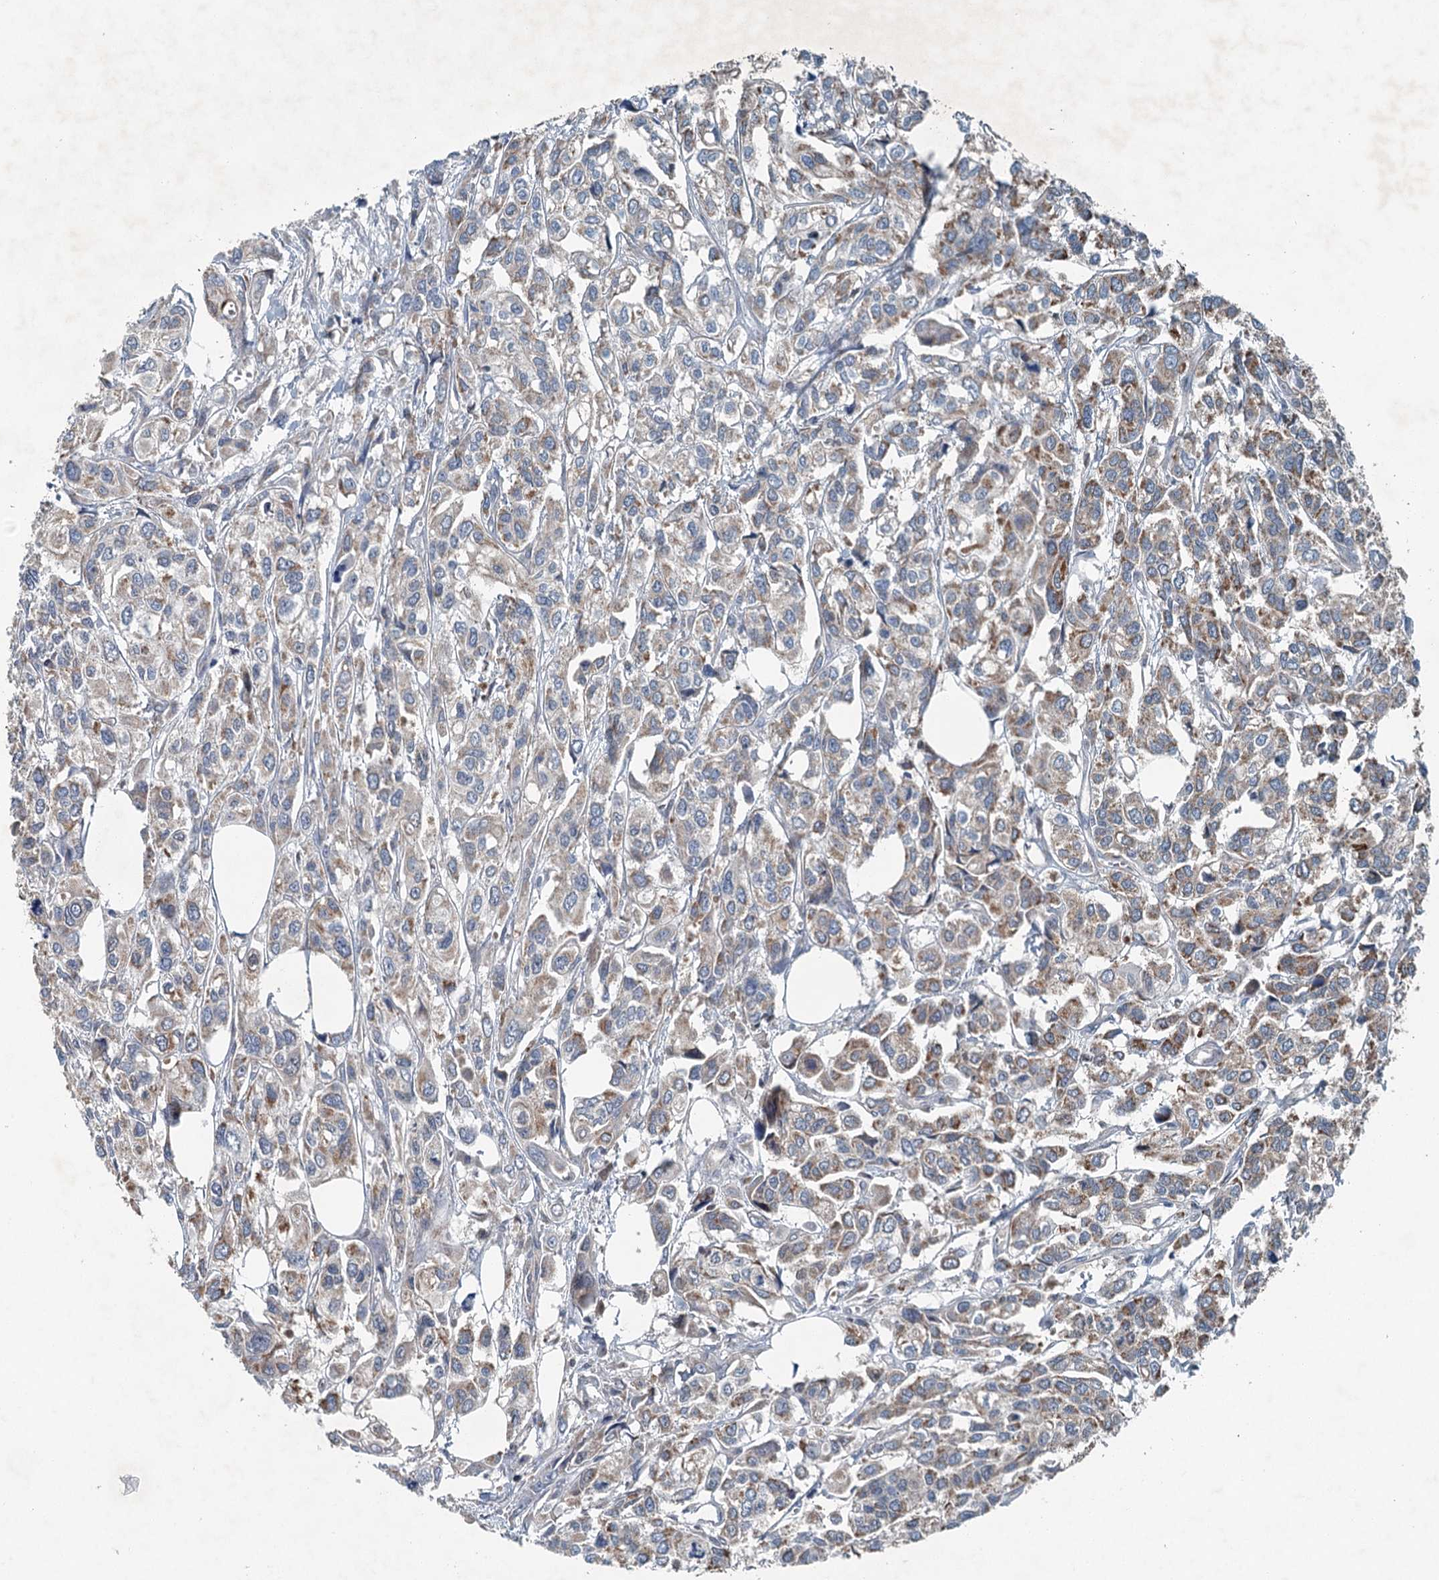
{"staining": {"intensity": "moderate", "quantity": "25%-75%", "location": "cytoplasmic/membranous"}, "tissue": "urothelial cancer", "cell_type": "Tumor cells", "image_type": "cancer", "snomed": [{"axis": "morphology", "description": "Urothelial carcinoma, High grade"}, {"axis": "topography", "description": "Urinary bladder"}], "caption": "There is medium levels of moderate cytoplasmic/membranous expression in tumor cells of high-grade urothelial carcinoma, as demonstrated by immunohistochemical staining (brown color).", "gene": "CHCHD5", "patient": {"sex": "male", "age": 67}}